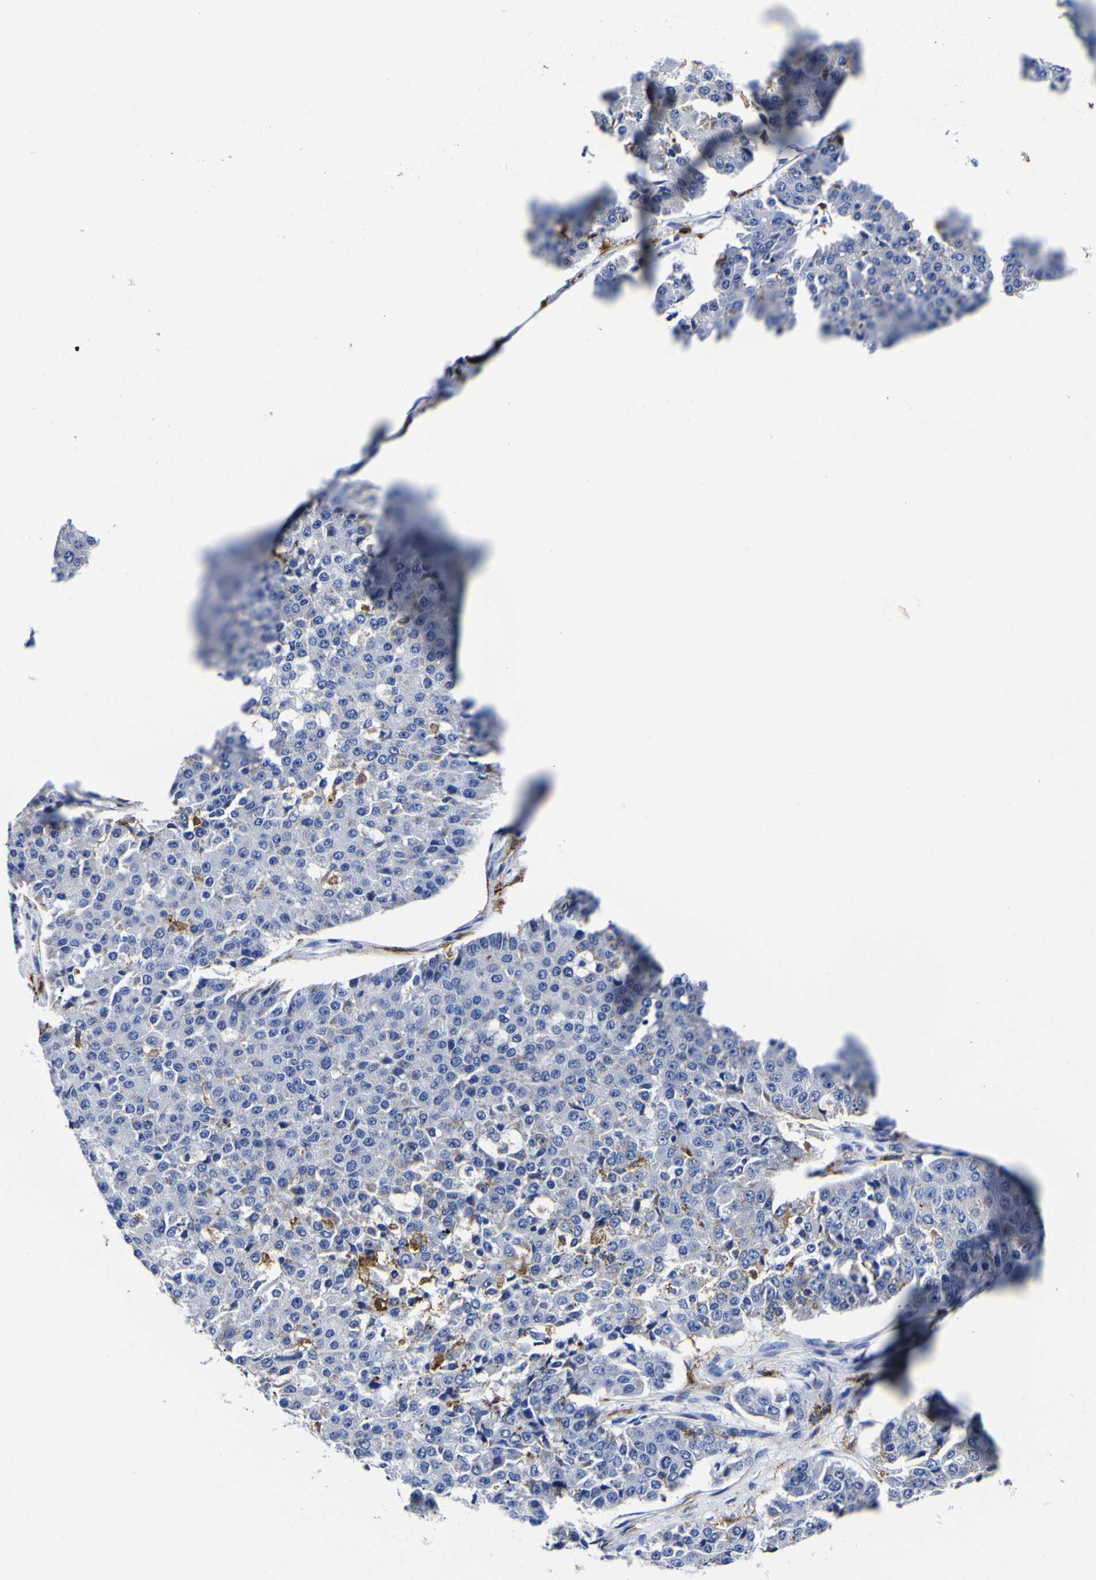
{"staining": {"intensity": "negative", "quantity": "none", "location": "none"}, "tissue": "pancreatic cancer", "cell_type": "Tumor cells", "image_type": "cancer", "snomed": [{"axis": "morphology", "description": "Adenocarcinoma, NOS"}, {"axis": "topography", "description": "Pancreas"}], "caption": "DAB immunohistochemical staining of pancreatic cancer demonstrates no significant expression in tumor cells.", "gene": "HLA-DQA1", "patient": {"sex": "male", "age": 50}}